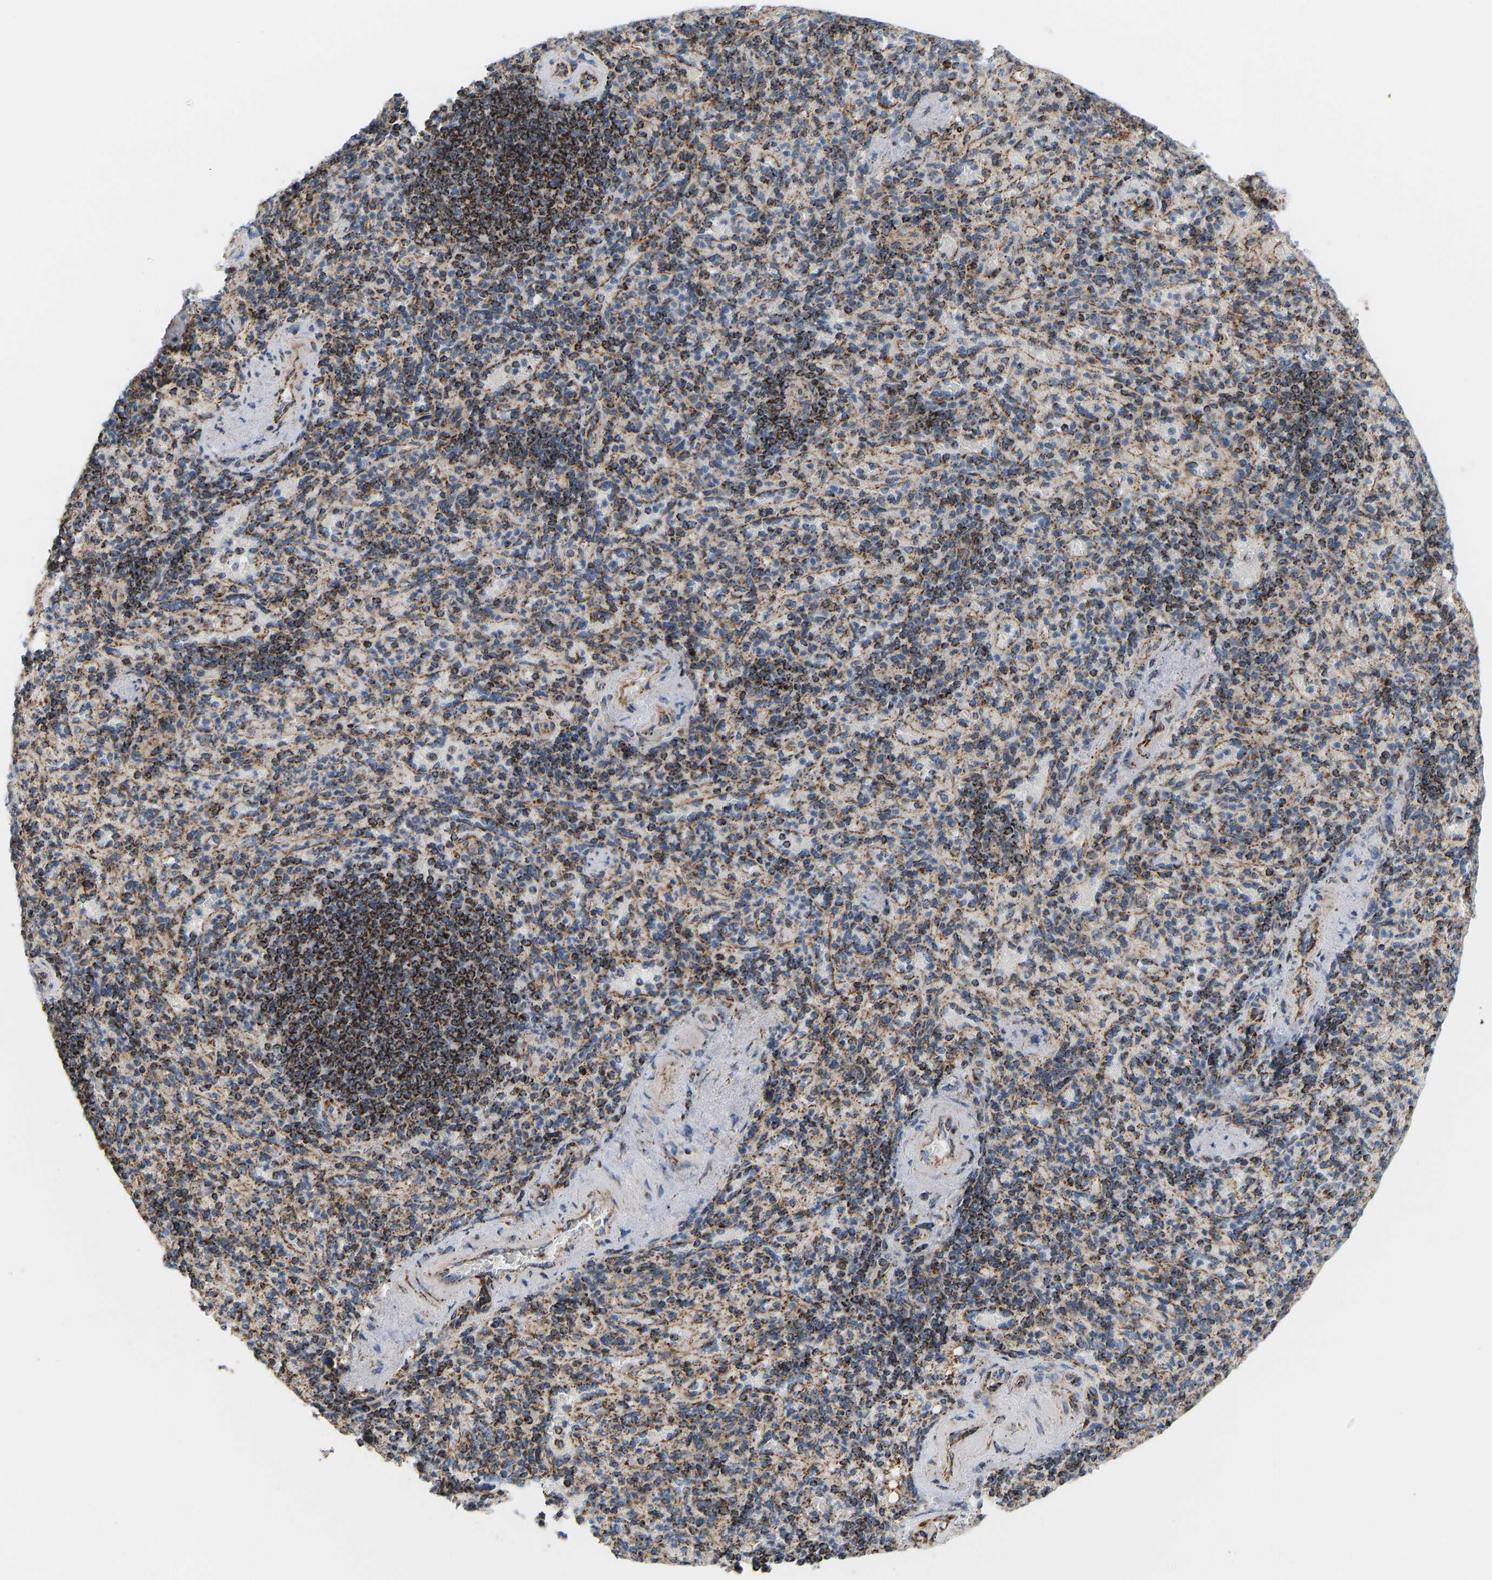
{"staining": {"intensity": "strong", "quantity": ">75%", "location": "cytoplasmic/membranous"}, "tissue": "spleen", "cell_type": "Cells in red pulp", "image_type": "normal", "snomed": [{"axis": "morphology", "description": "Normal tissue, NOS"}, {"axis": "topography", "description": "Spleen"}], "caption": "Immunohistochemical staining of benign spleen reveals >75% levels of strong cytoplasmic/membranous protein positivity in about >75% of cells in red pulp.", "gene": "GPSM2", "patient": {"sex": "female", "age": 74}}